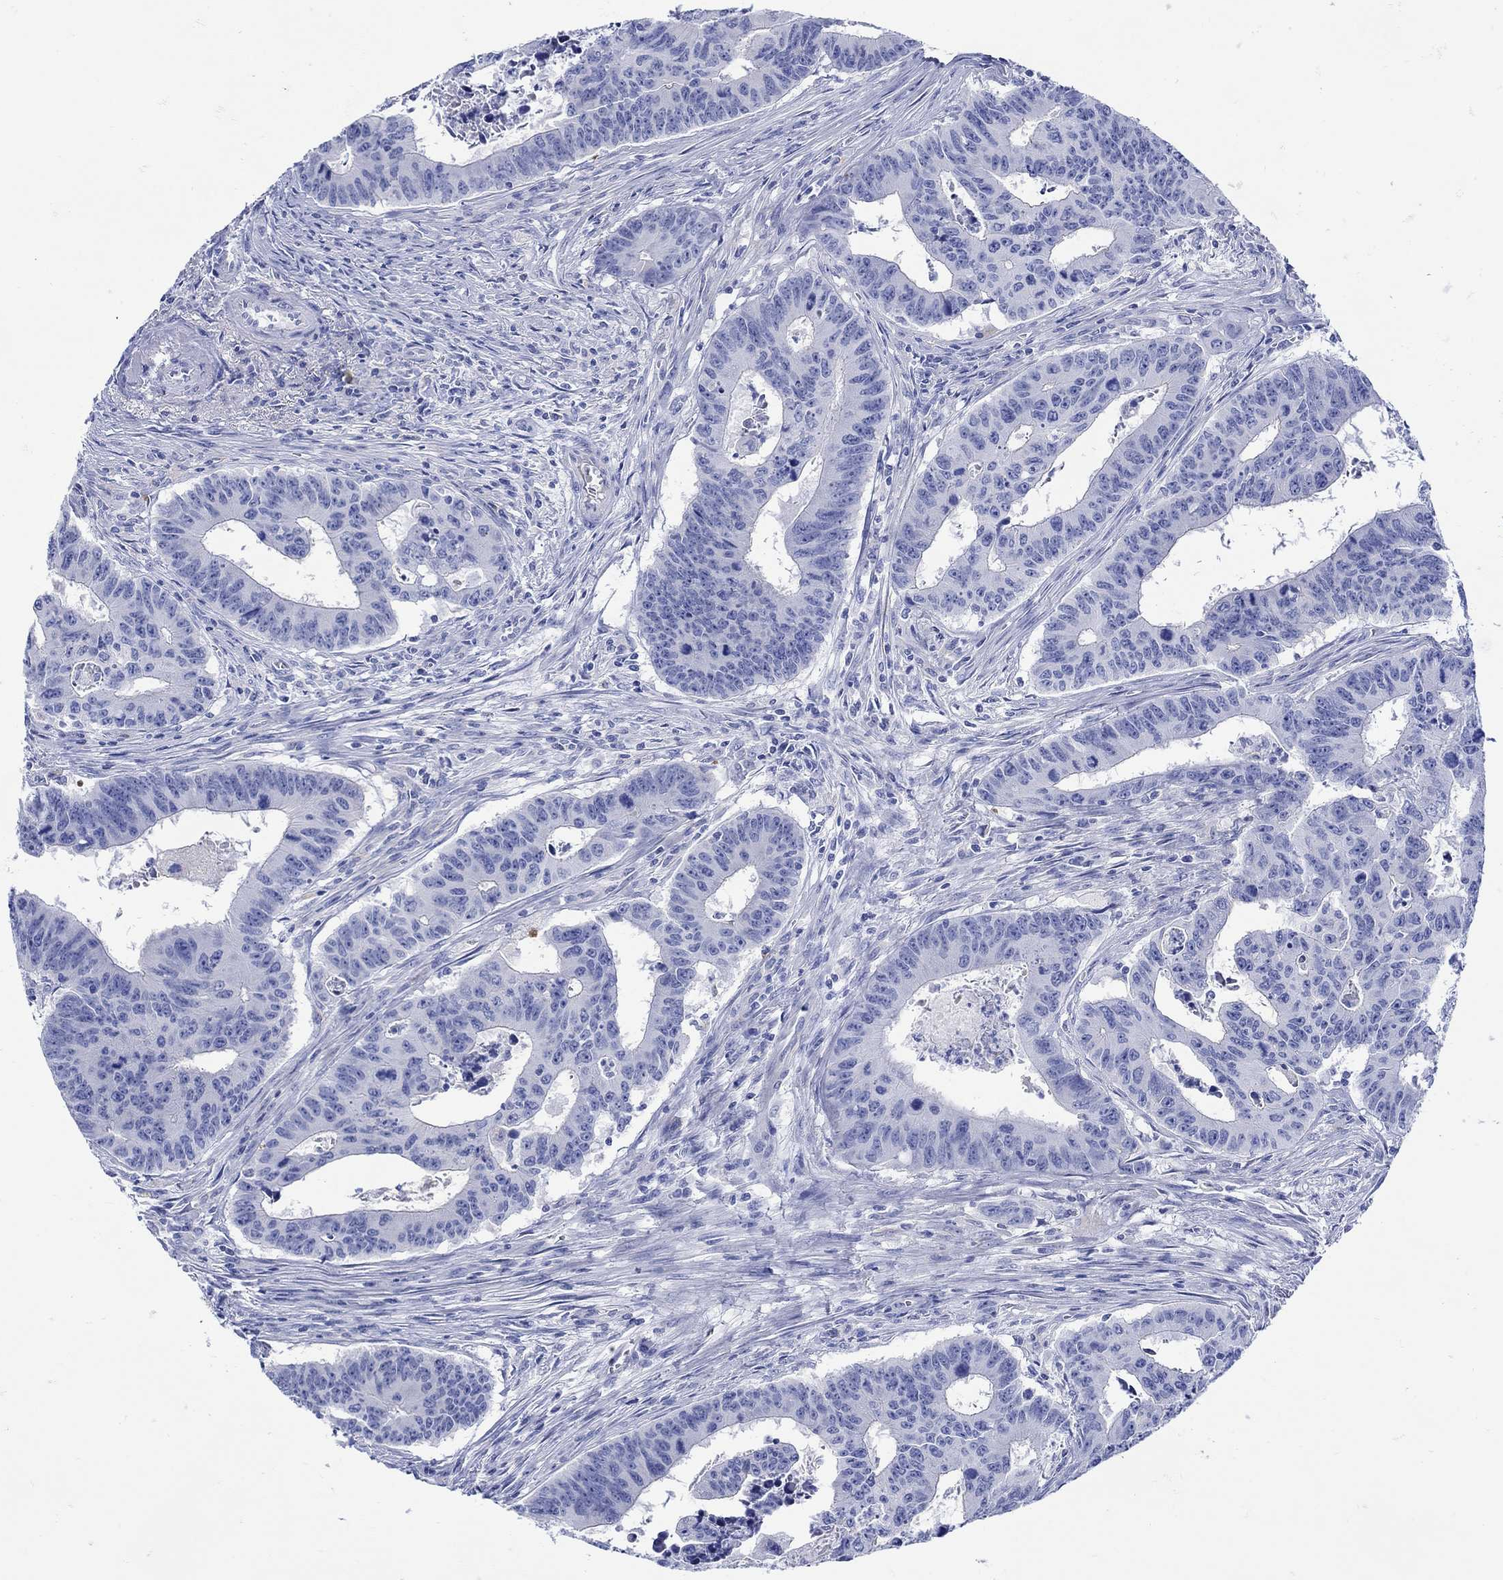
{"staining": {"intensity": "negative", "quantity": "none", "location": "none"}, "tissue": "colorectal cancer", "cell_type": "Tumor cells", "image_type": "cancer", "snomed": [{"axis": "morphology", "description": "Adenocarcinoma, NOS"}, {"axis": "topography", "description": "Appendix"}, {"axis": "topography", "description": "Colon"}, {"axis": "topography", "description": "Cecum"}, {"axis": "topography", "description": "Colon asc"}], "caption": "High power microscopy image of an IHC histopathology image of colorectal cancer, revealing no significant staining in tumor cells. (Stains: DAB immunohistochemistry (IHC) with hematoxylin counter stain, Microscopy: brightfield microscopy at high magnification).", "gene": "ANKMY1", "patient": {"sex": "female", "age": 85}}